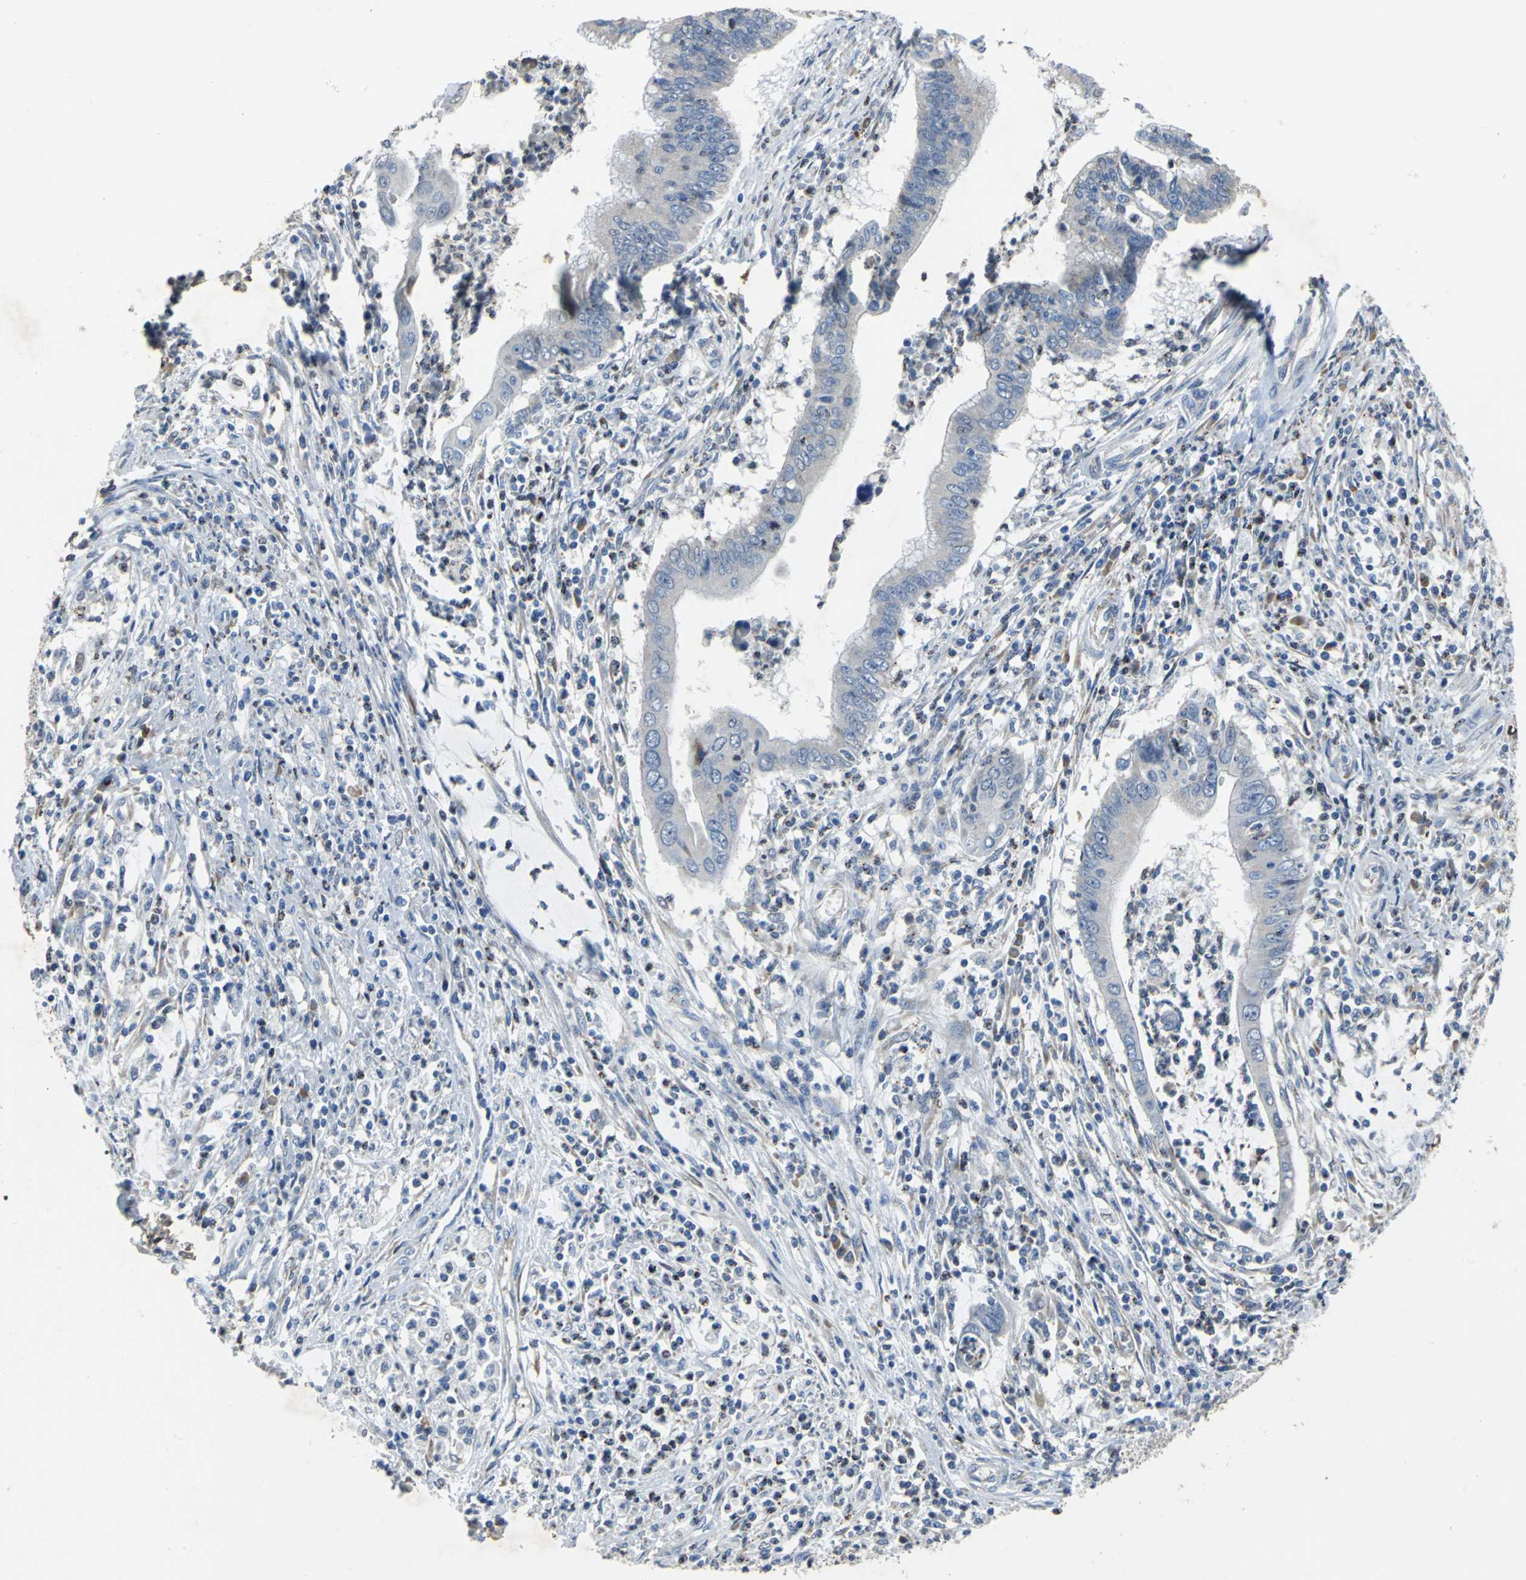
{"staining": {"intensity": "weak", "quantity": "<25%", "location": "cytoplasmic/membranous"}, "tissue": "cervical cancer", "cell_type": "Tumor cells", "image_type": "cancer", "snomed": [{"axis": "morphology", "description": "Adenocarcinoma, NOS"}, {"axis": "topography", "description": "Cervix"}], "caption": "Tumor cells show no significant staining in cervical adenocarcinoma.", "gene": "EIF5A", "patient": {"sex": "female", "age": 36}}